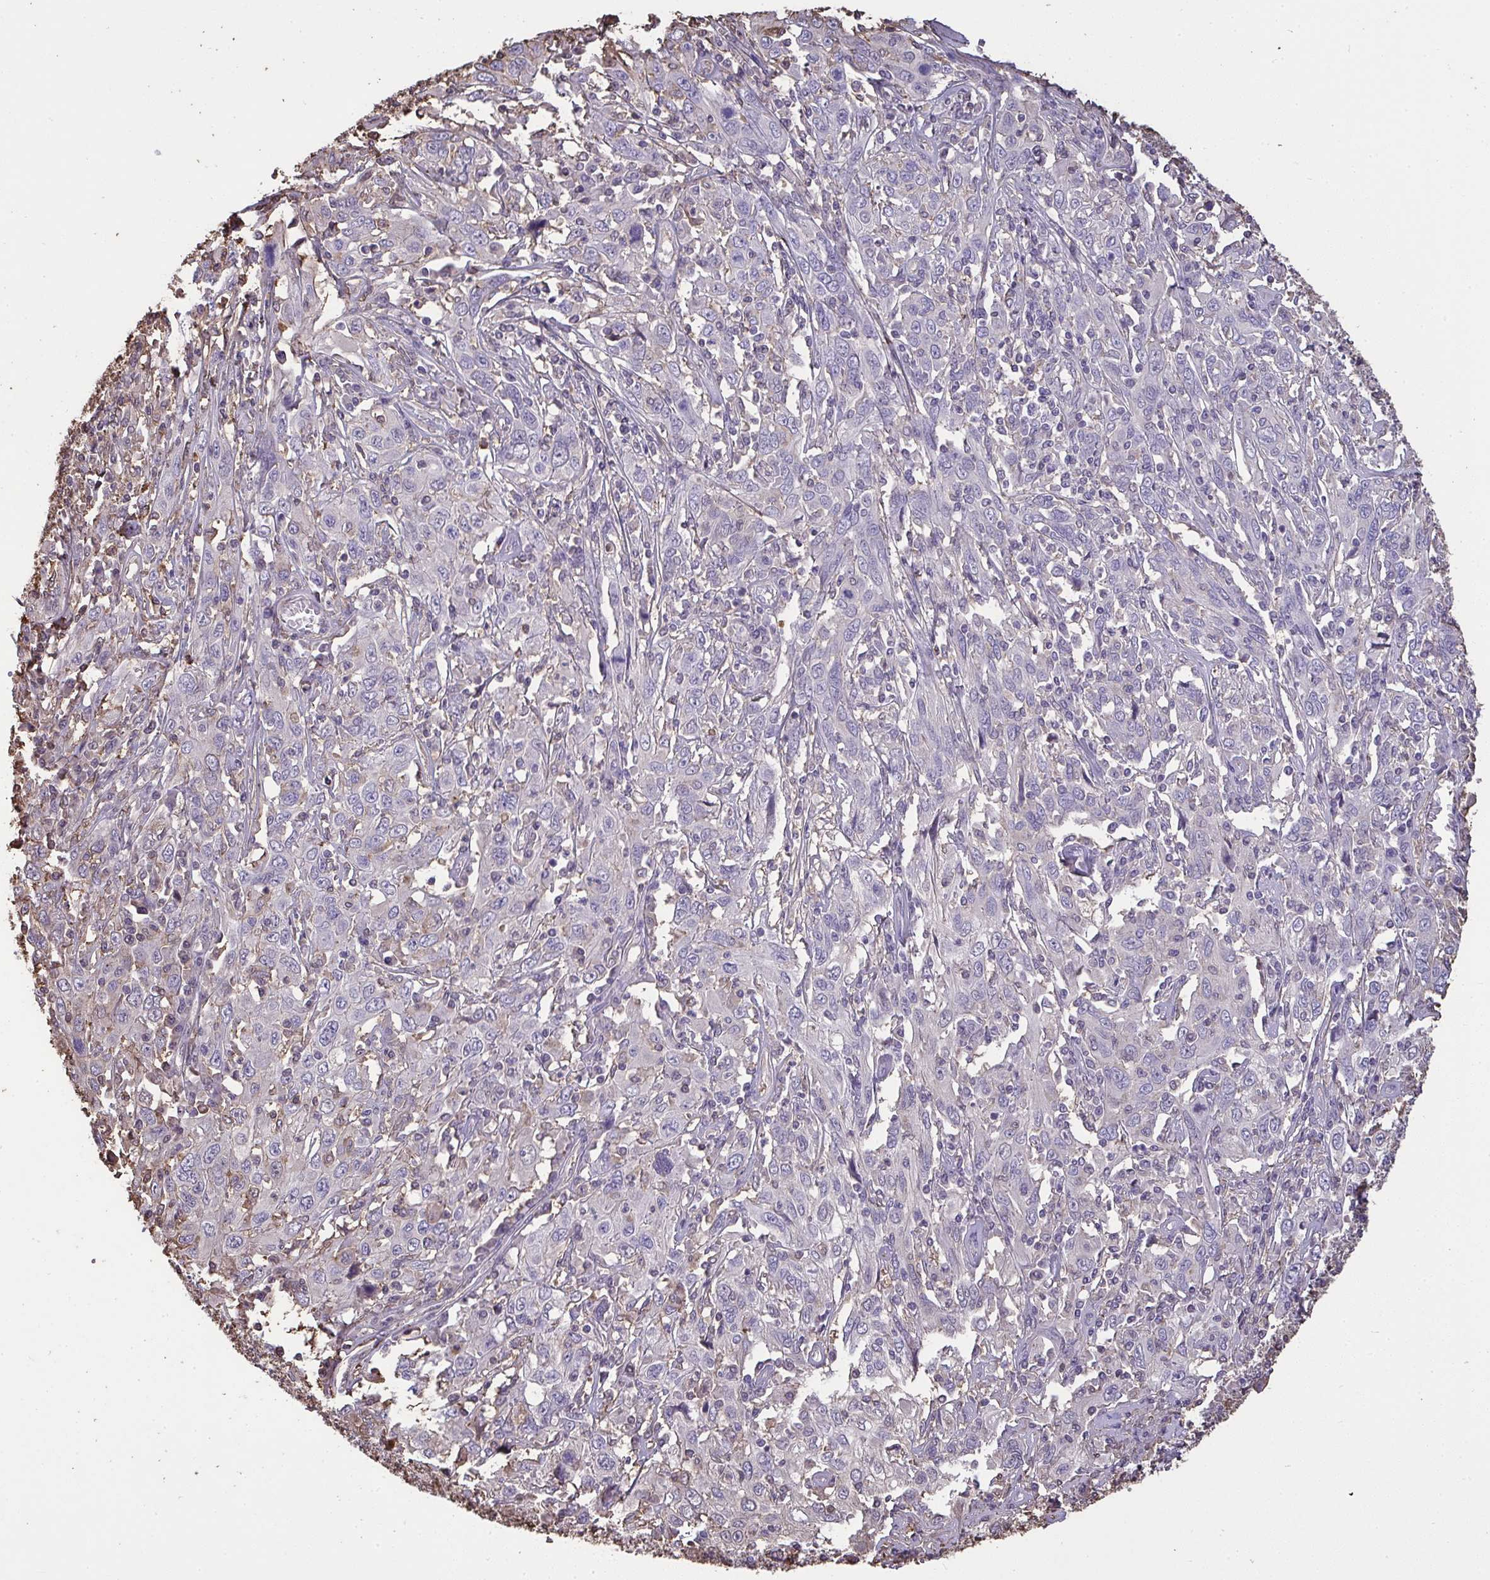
{"staining": {"intensity": "negative", "quantity": "none", "location": "none"}, "tissue": "cervical cancer", "cell_type": "Tumor cells", "image_type": "cancer", "snomed": [{"axis": "morphology", "description": "Squamous cell carcinoma, NOS"}, {"axis": "topography", "description": "Cervix"}], "caption": "Immunohistochemical staining of cervical cancer displays no significant expression in tumor cells. (Brightfield microscopy of DAB (3,3'-diaminobenzidine) IHC at high magnification).", "gene": "ANXA5", "patient": {"sex": "female", "age": 46}}